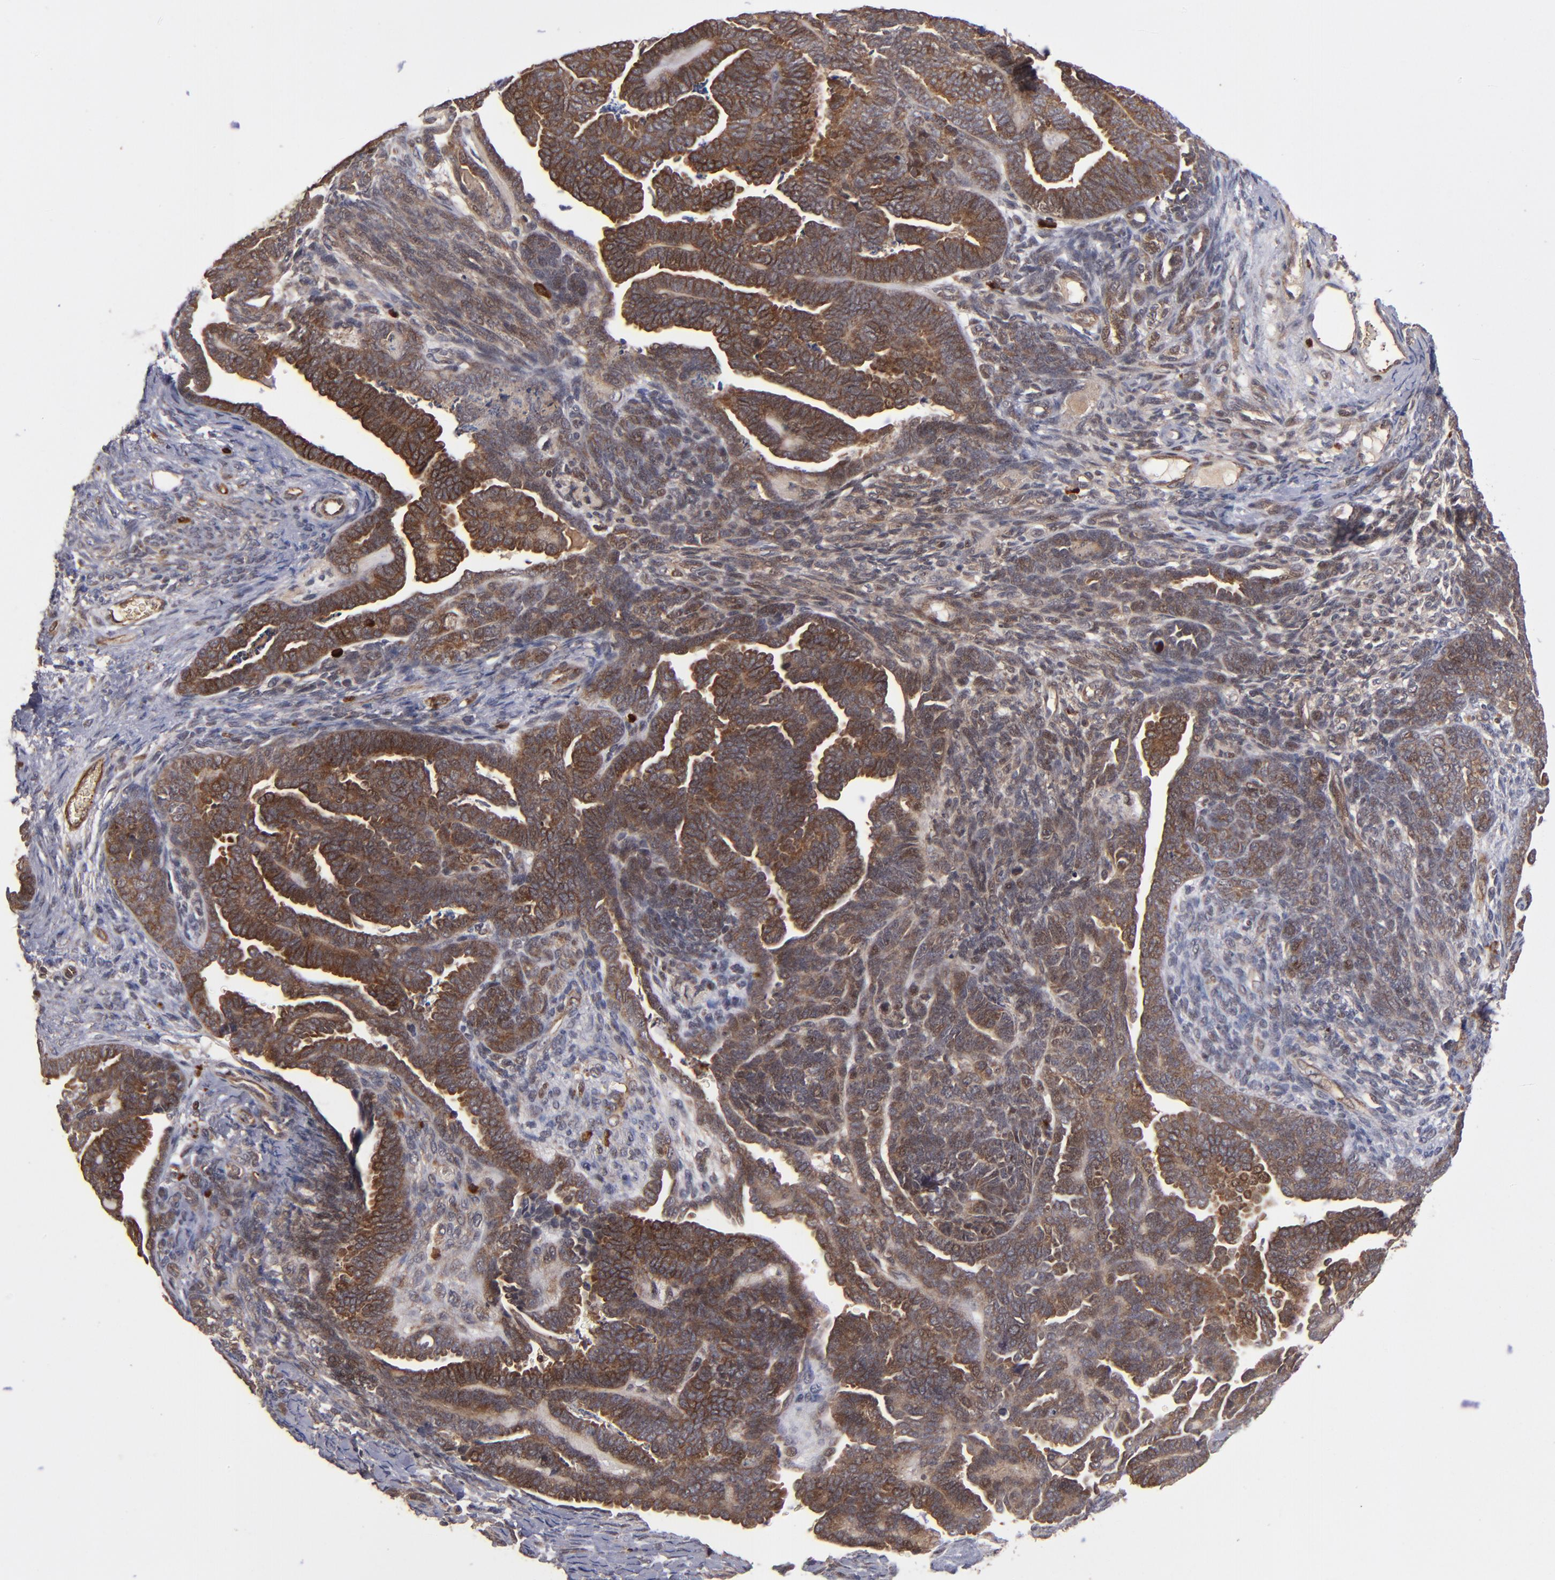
{"staining": {"intensity": "strong", "quantity": "25%-75%", "location": "cytoplasmic/membranous"}, "tissue": "endometrial cancer", "cell_type": "Tumor cells", "image_type": "cancer", "snomed": [{"axis": "morphology", "description": "Neoplasm, malignant, NOS"}, {"axis": "topography", "description": "Endometrium"}], "caption": "Protein positivity by immunohistochemistry (IHC) reveals strong cytoplasmic/membranous expression in approximately 25%-75% of tumor cells in endometrial cancer. Ihc stains the protein of interest in brown and the nuclei are stained blue.", "gene": "BDKRB1", "patient": {"sex": "female", "age": 74}}